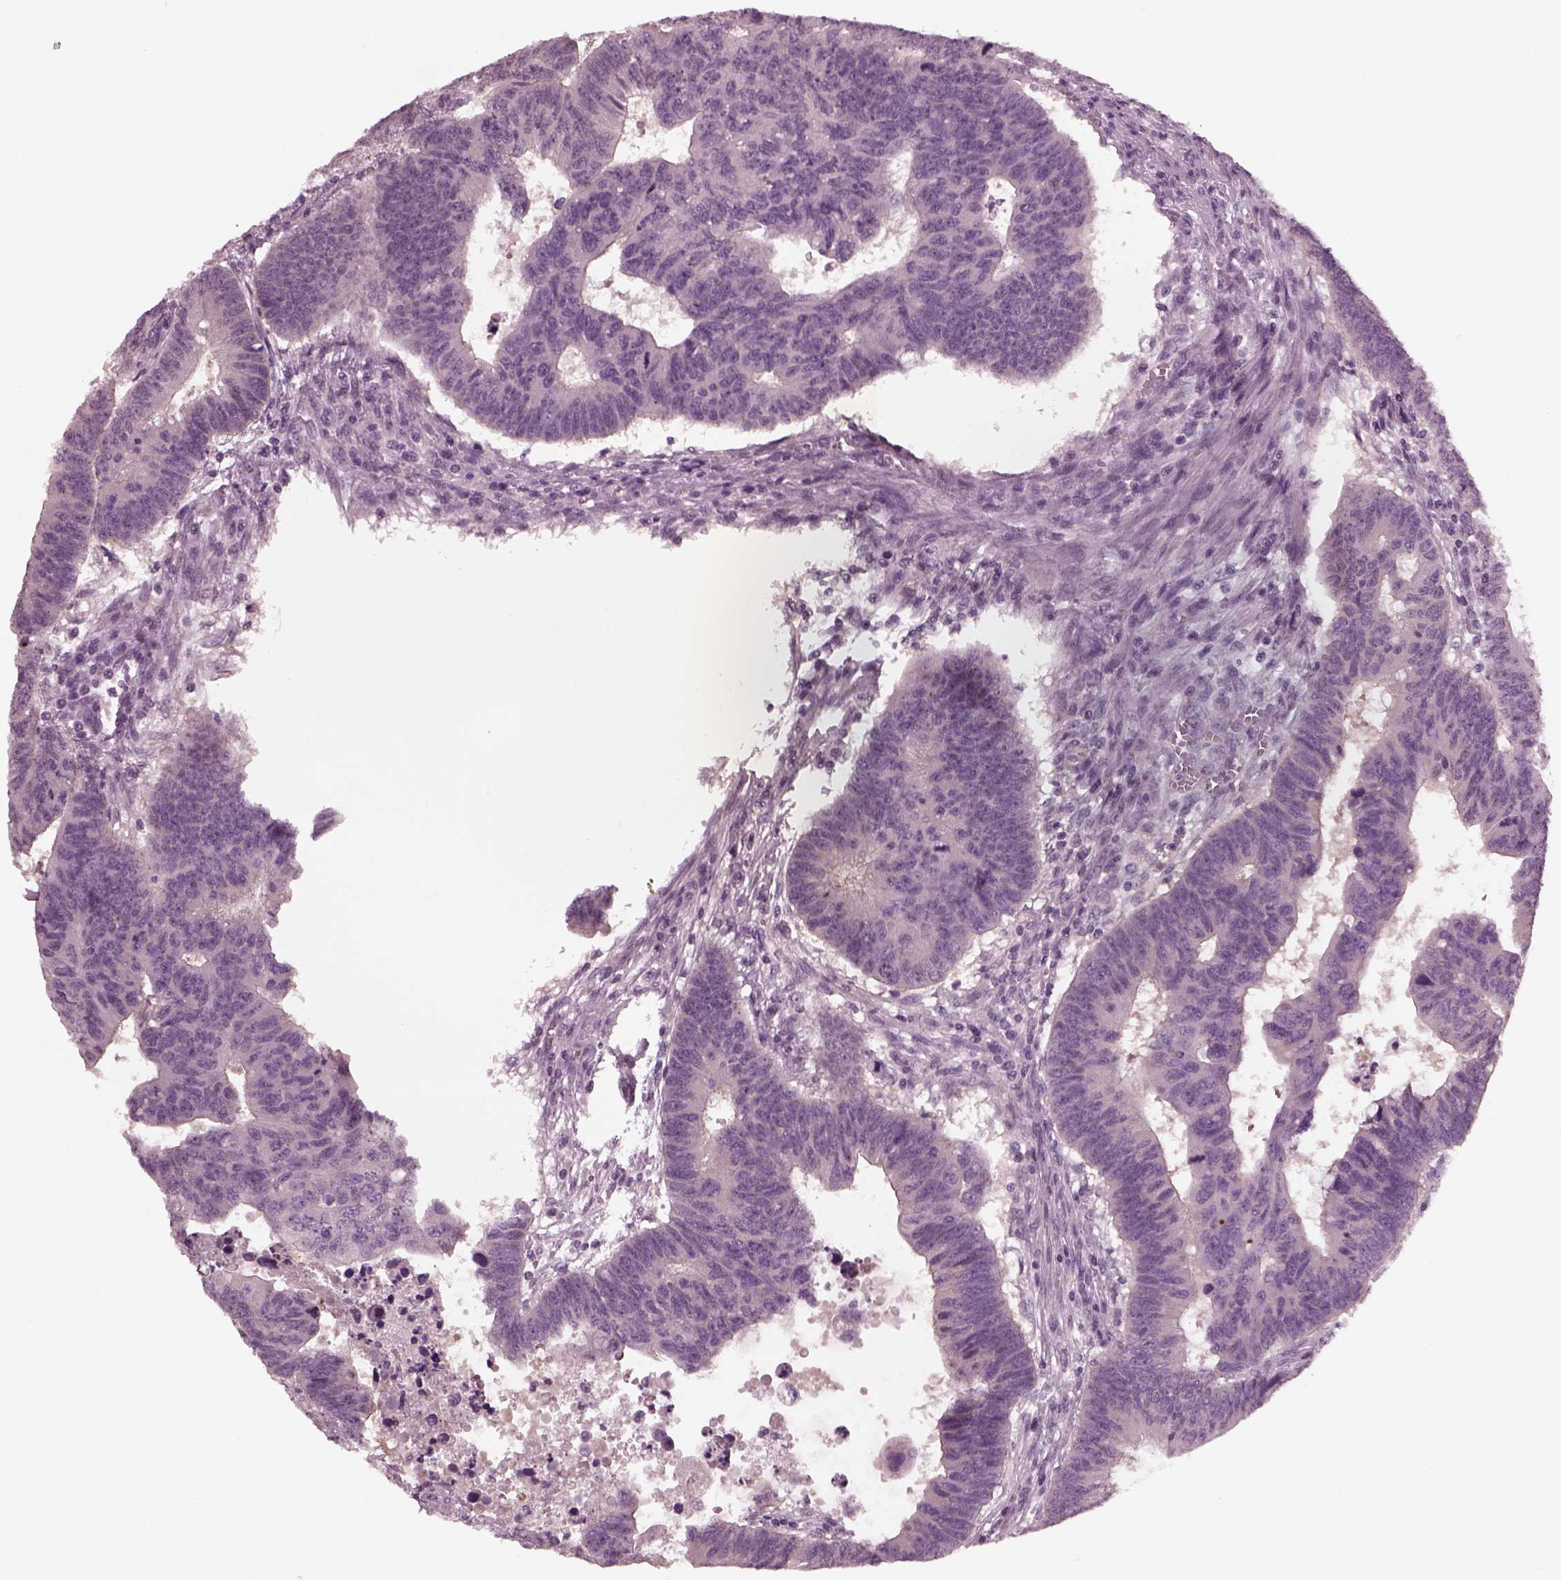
{"staining": {"intensity": "negative", "quantity": "none", "location": "none"}, "tissue": "colorectal cancer", "cell_type": "Tumor cells", "image_type": "cancer", "snomed": [{"axis": "morphology", "description": "Adenocarcinoma, NOS"}, {"axis": "topography", "description": "Rectum"}], "caption": "The histopathology image reveals no staining of tumor cells in colorectal adenocarcinoma.", "gene": "YY2", "patient": {"sex": "female", "age": 85}}